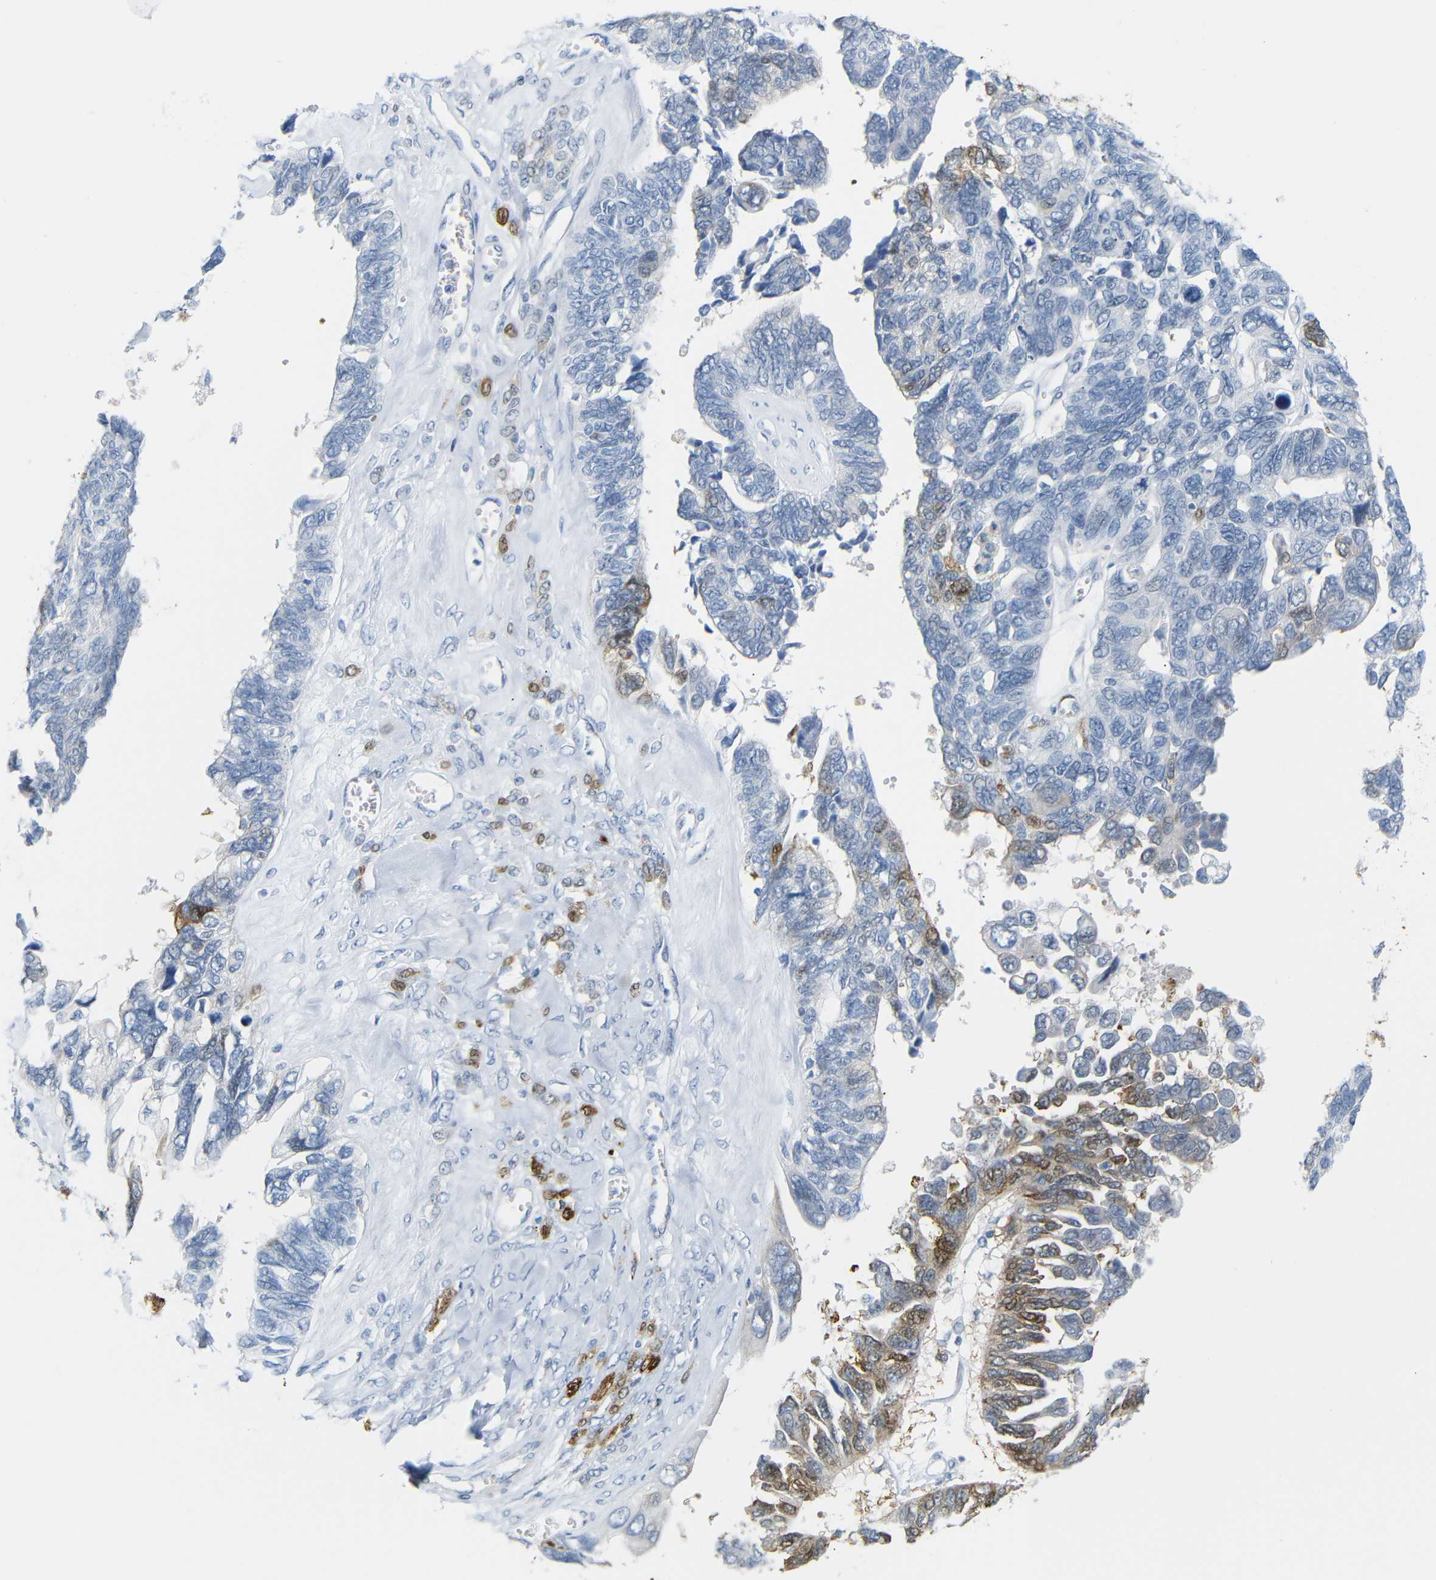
{"staining": {"intensity": "moderate", "quantity": "<25%", "location": "cytoplasmic/membranous"}, "tissue": "ovarian cancer", "cell_type": "Tumor cells", "image_type": "cancer", "snomed": [{"axis": "morphology", "description": "Cystadenocarcinoma, serous, NOS"}, {"axis": "topography", "description": "Ovary"}], "caption": "Immunohistochemistry (IHC) of serous cystadenocarcinoma (ovarian) displays low levels of moderate cytoplasmic/membranous expression in about <25% of tumor cells.", "gene": "MT1A", "patient": {"sex": "female", "age": 79}}